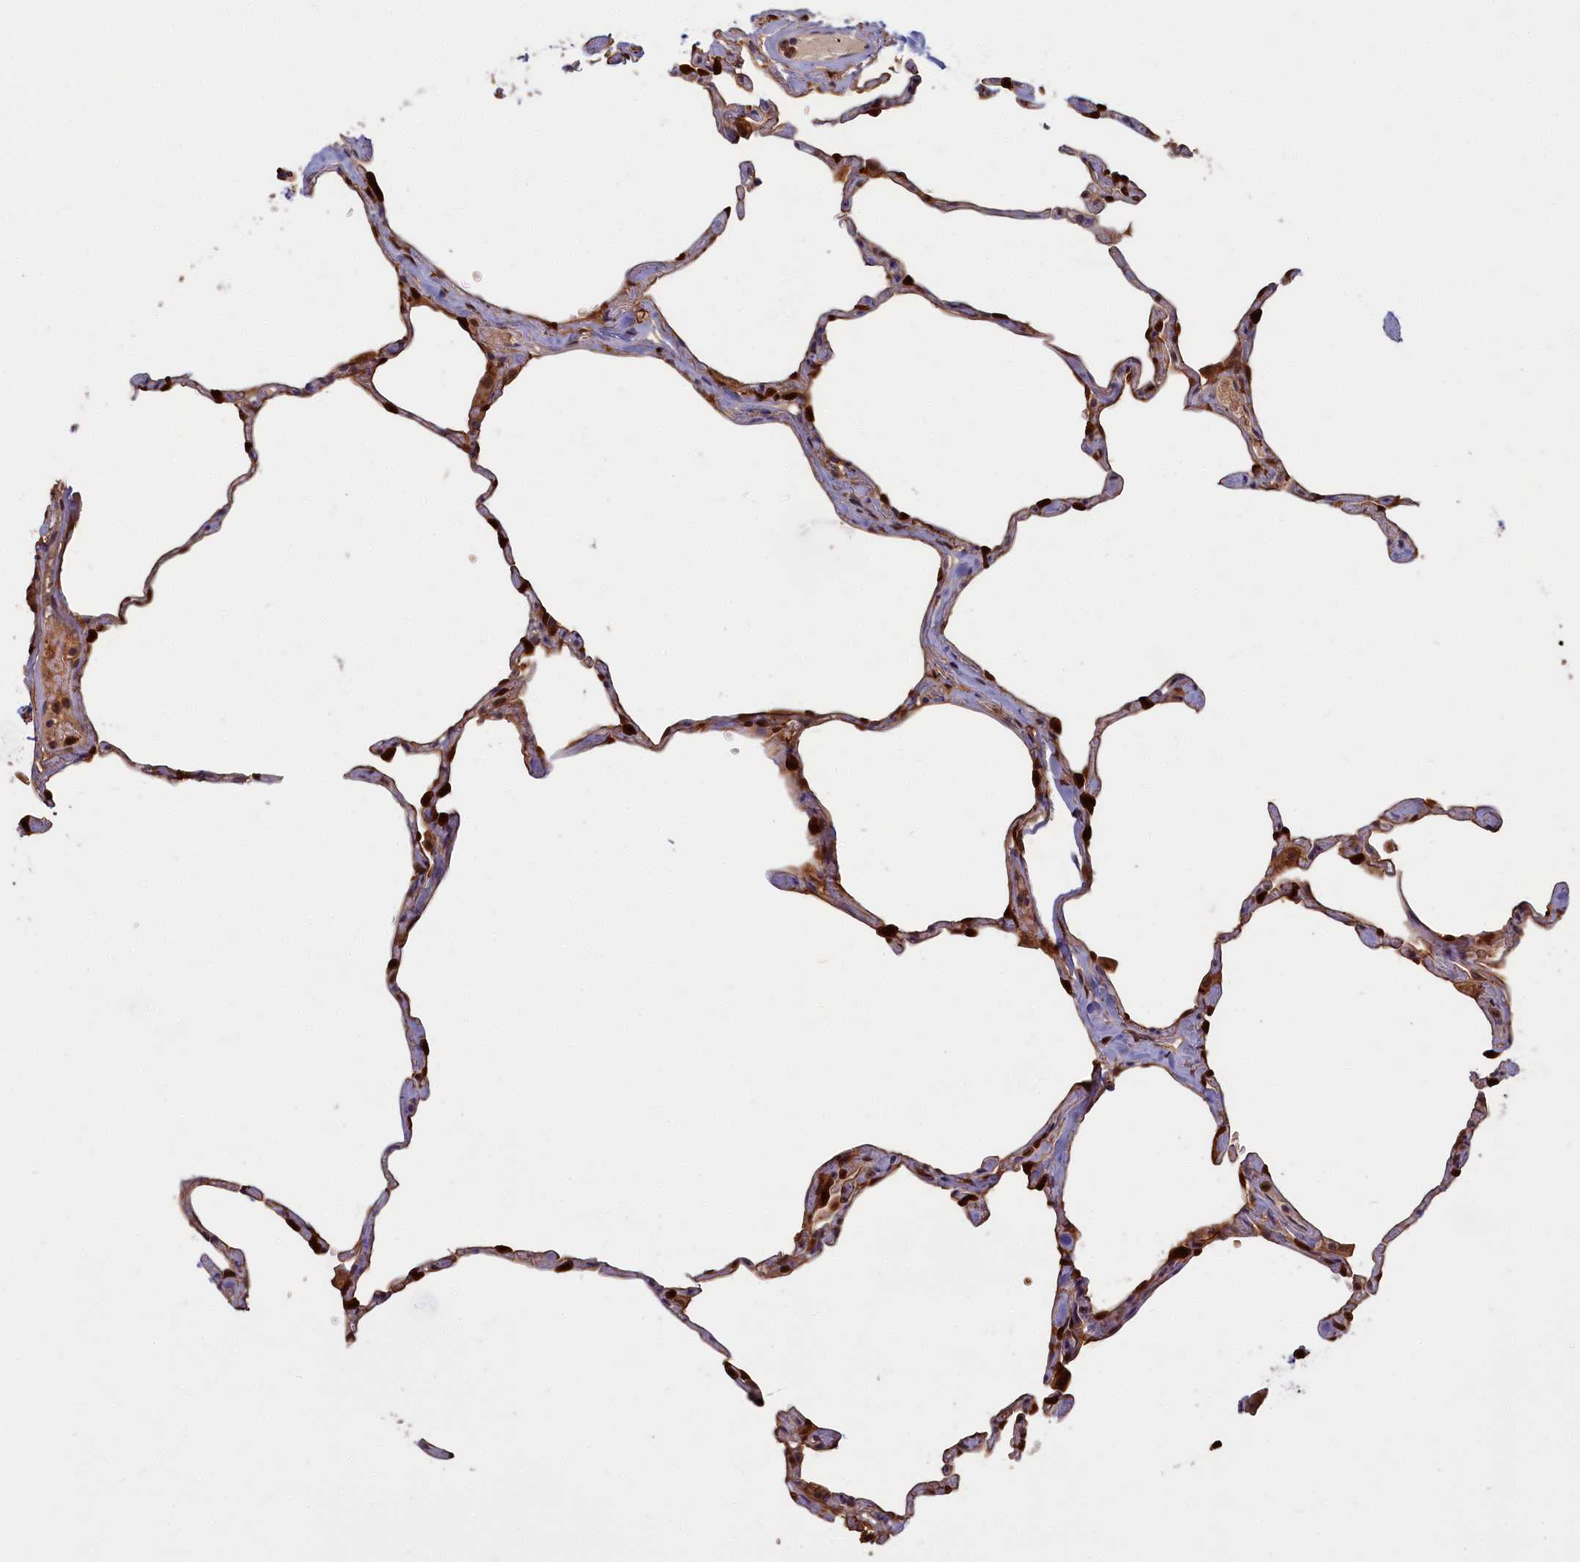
{"staining": {"intensity": "moderate", "quantity": ">75%", "location": "cytoplasmic/membranous,nuclear"}, "tissue": "lung", "cell_type": "Alveolar cells", "image_type": "normal", "snomed": [{"axis": "morphology", "description": "Normal tissue, NOS"}, {"axis": "topography", "description": "Lung"}], "caption": "Protein analysis of unremarkable lung displays moderate cytoplasmic/membranous,nuclear staining in about >75% of alveolar cells. (DAB (3,3'-diaminobenzidine) = brown stain, brightfield microscopy at high magnification).", "gene": "BLVRB", "patient": {"sex": "male", "age": 65}}